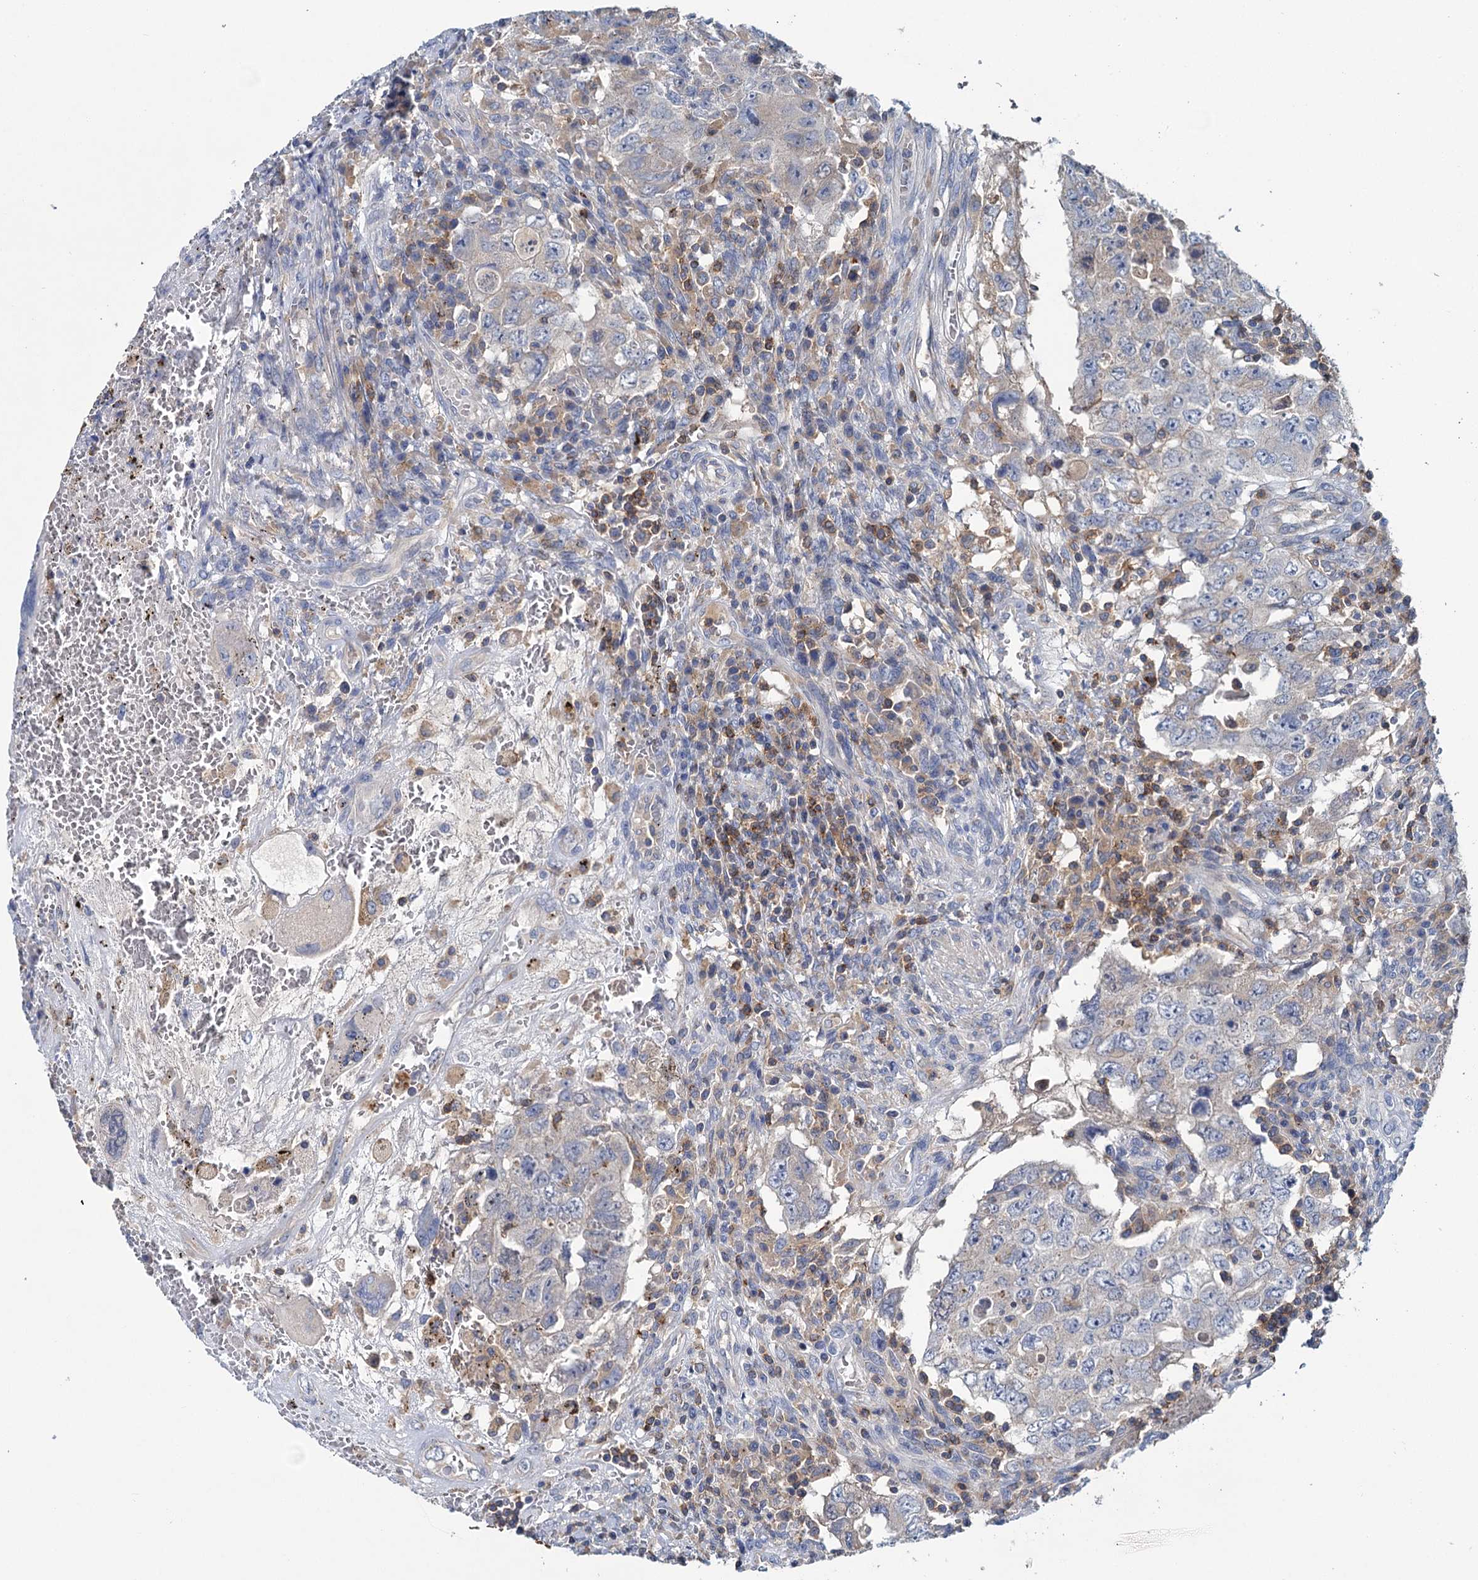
{"staining": {"intensity": "weak", "quantity": "<25%", "location": "cytoplasmic/membranous"}, "tissue": "testis cancer", "cell_type": "Tumor cells", "image_type": "cancer", "snomed": [{"axis": "morphology", "description": "Carcinoma, Embryonal, NOS"}, {"axis": "topography", "description": "Testis"}], "caption": "The photomicrograph reveals no significant expression in tumor cells of testis cancer (embryonal carcinoma).", "gene": "FGFR2", "patient": {"sex": "male", "age": 26}}